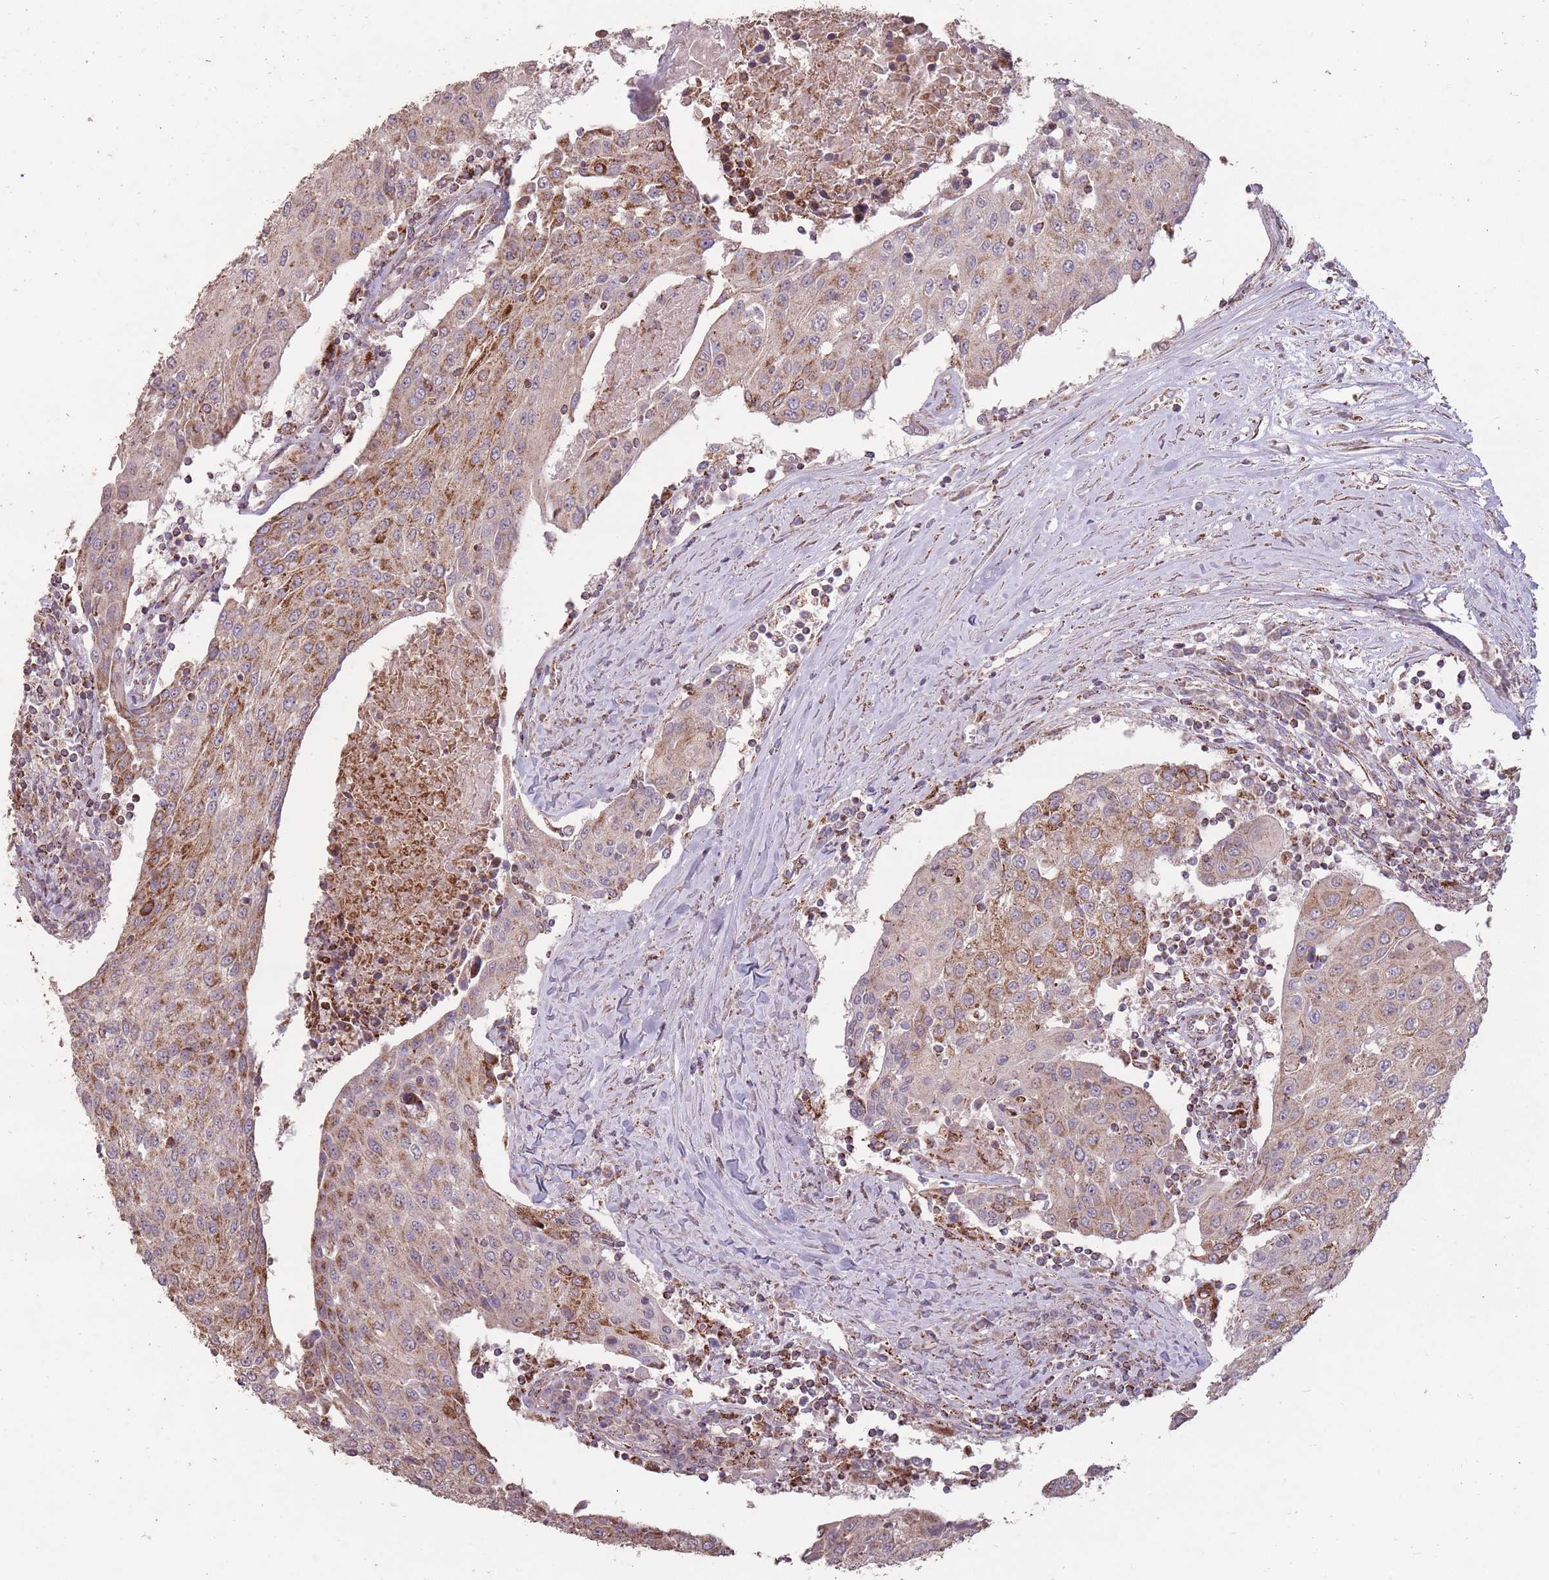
{"staining": {"intensity": "moderate", "quantity": ">75%", "location": "cytoplasmic/membranous"}, "tissue": "urothelial cancer", "cell_type": "Tumor cells", "image_type": "cancer", "snomed": [{"axis": "morphology", "description": "Urothelial carcinoma, High grade"}, {"axis": "topography", "description": "Urinary bladder"}], "caption": "Urothelial carcinoma (high-grade) stained for a protein (brown) displays moderate cytoplasmic/membranous positive staining in about >75% of tumor cells.", "gene": "CNOT8", "patient": {"sex": "female", "age": 85}}